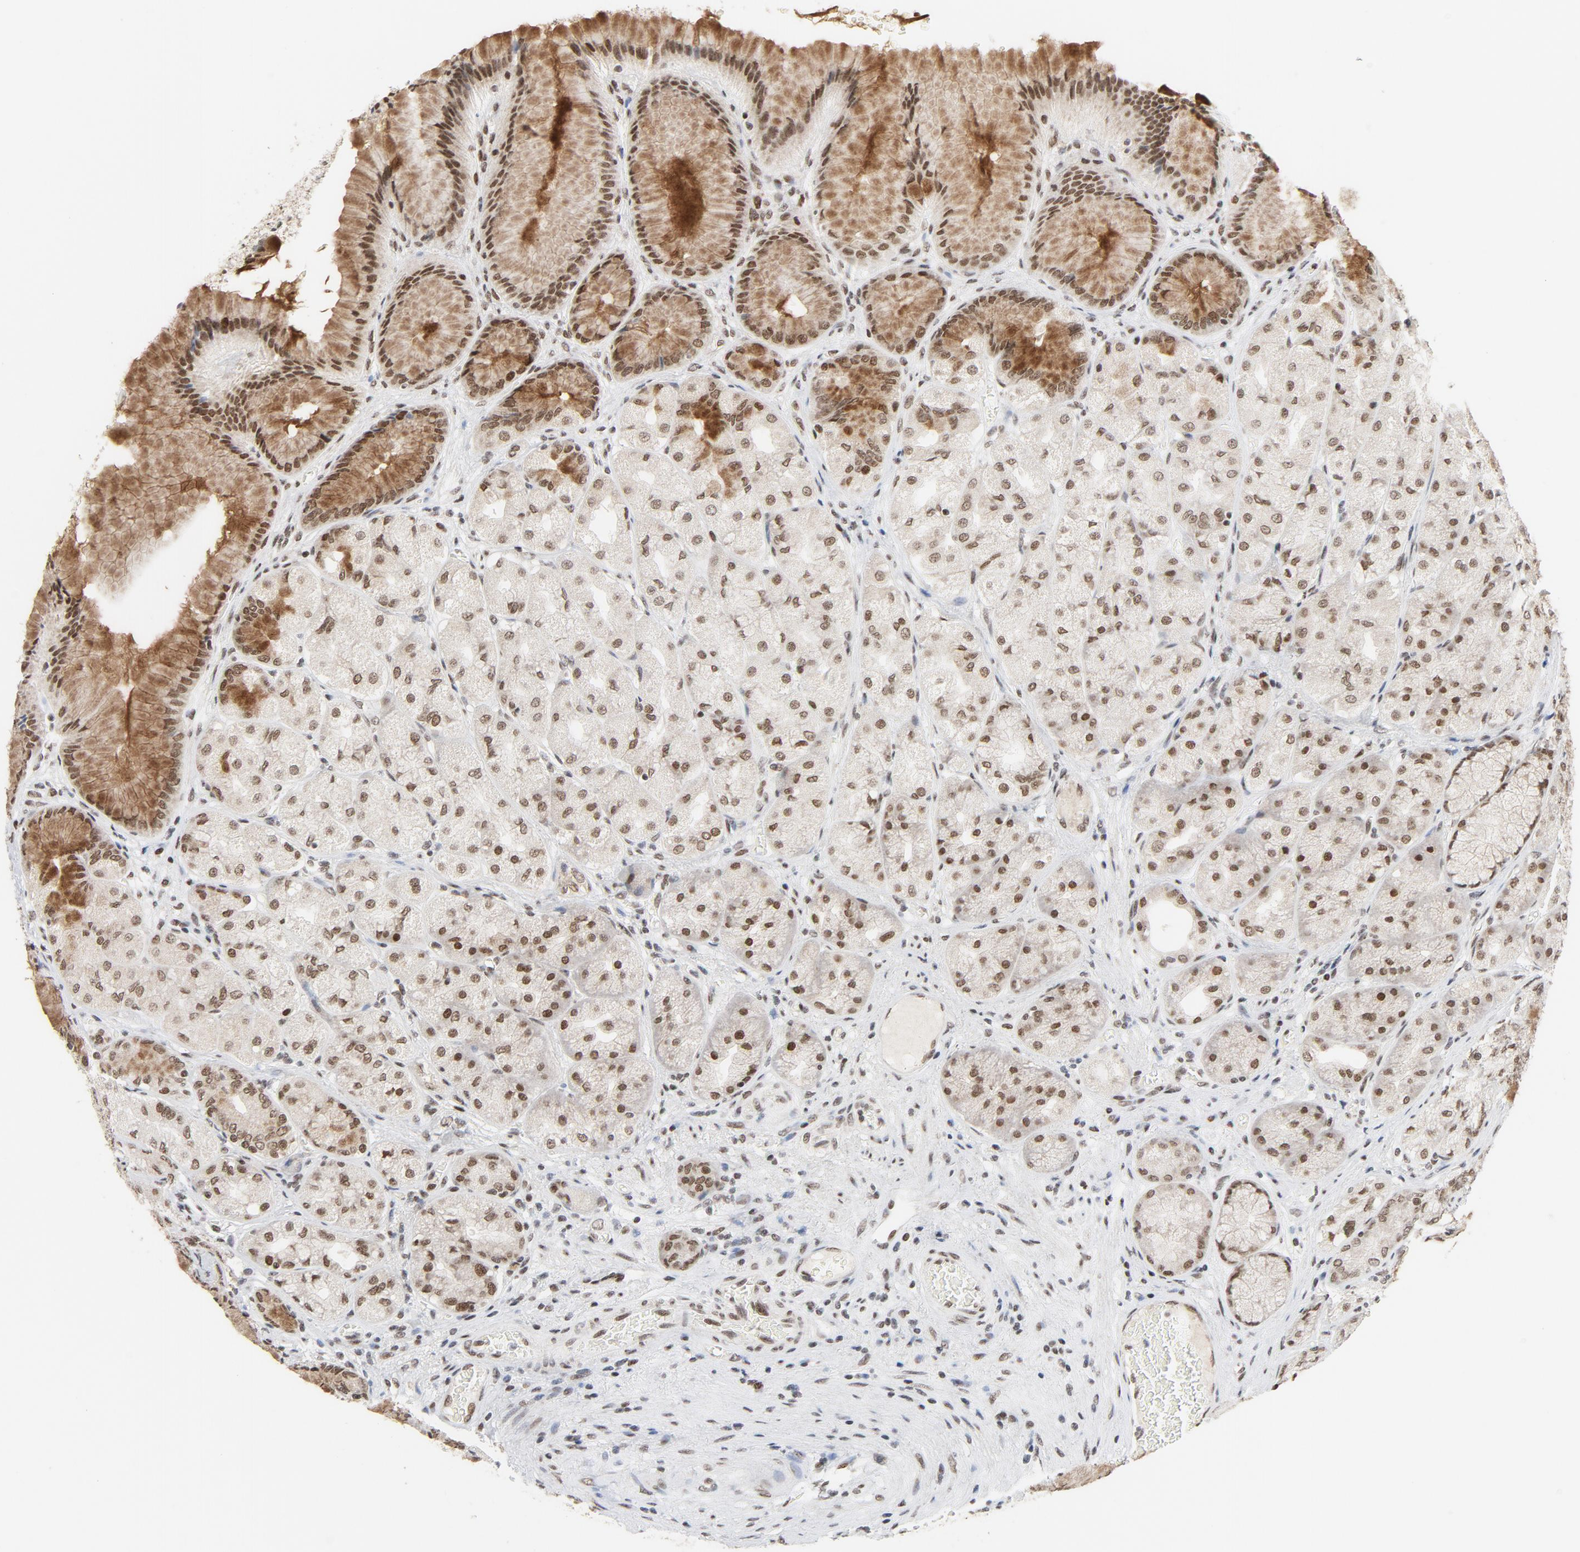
{"staining": {"intensity": "moderate", "quantity": ">75%", "location": "cytoplasmic/membranous,nuclear"}, "tissue": "stomach", "cell_type": "Glandular cells", "image_type": "normal", "snomed": [{"axis": "morphology", "description": "Normal tissue, NOS"}, {"axis": "morphology", "description": "Adenocarcinoma, NOS"}, {"axis": "topography", "description": "Stomach"}, {"axis": "topography", "description": "Stomach, lower"}], "caption": "Stomach stained with a brown dye exhibits moderate cytoplasmic/membranous,nuclear positive expression in about >75% of glandular cells.", "gene": "ERCC1", "patient": {"sex": "female", "age": 65}}